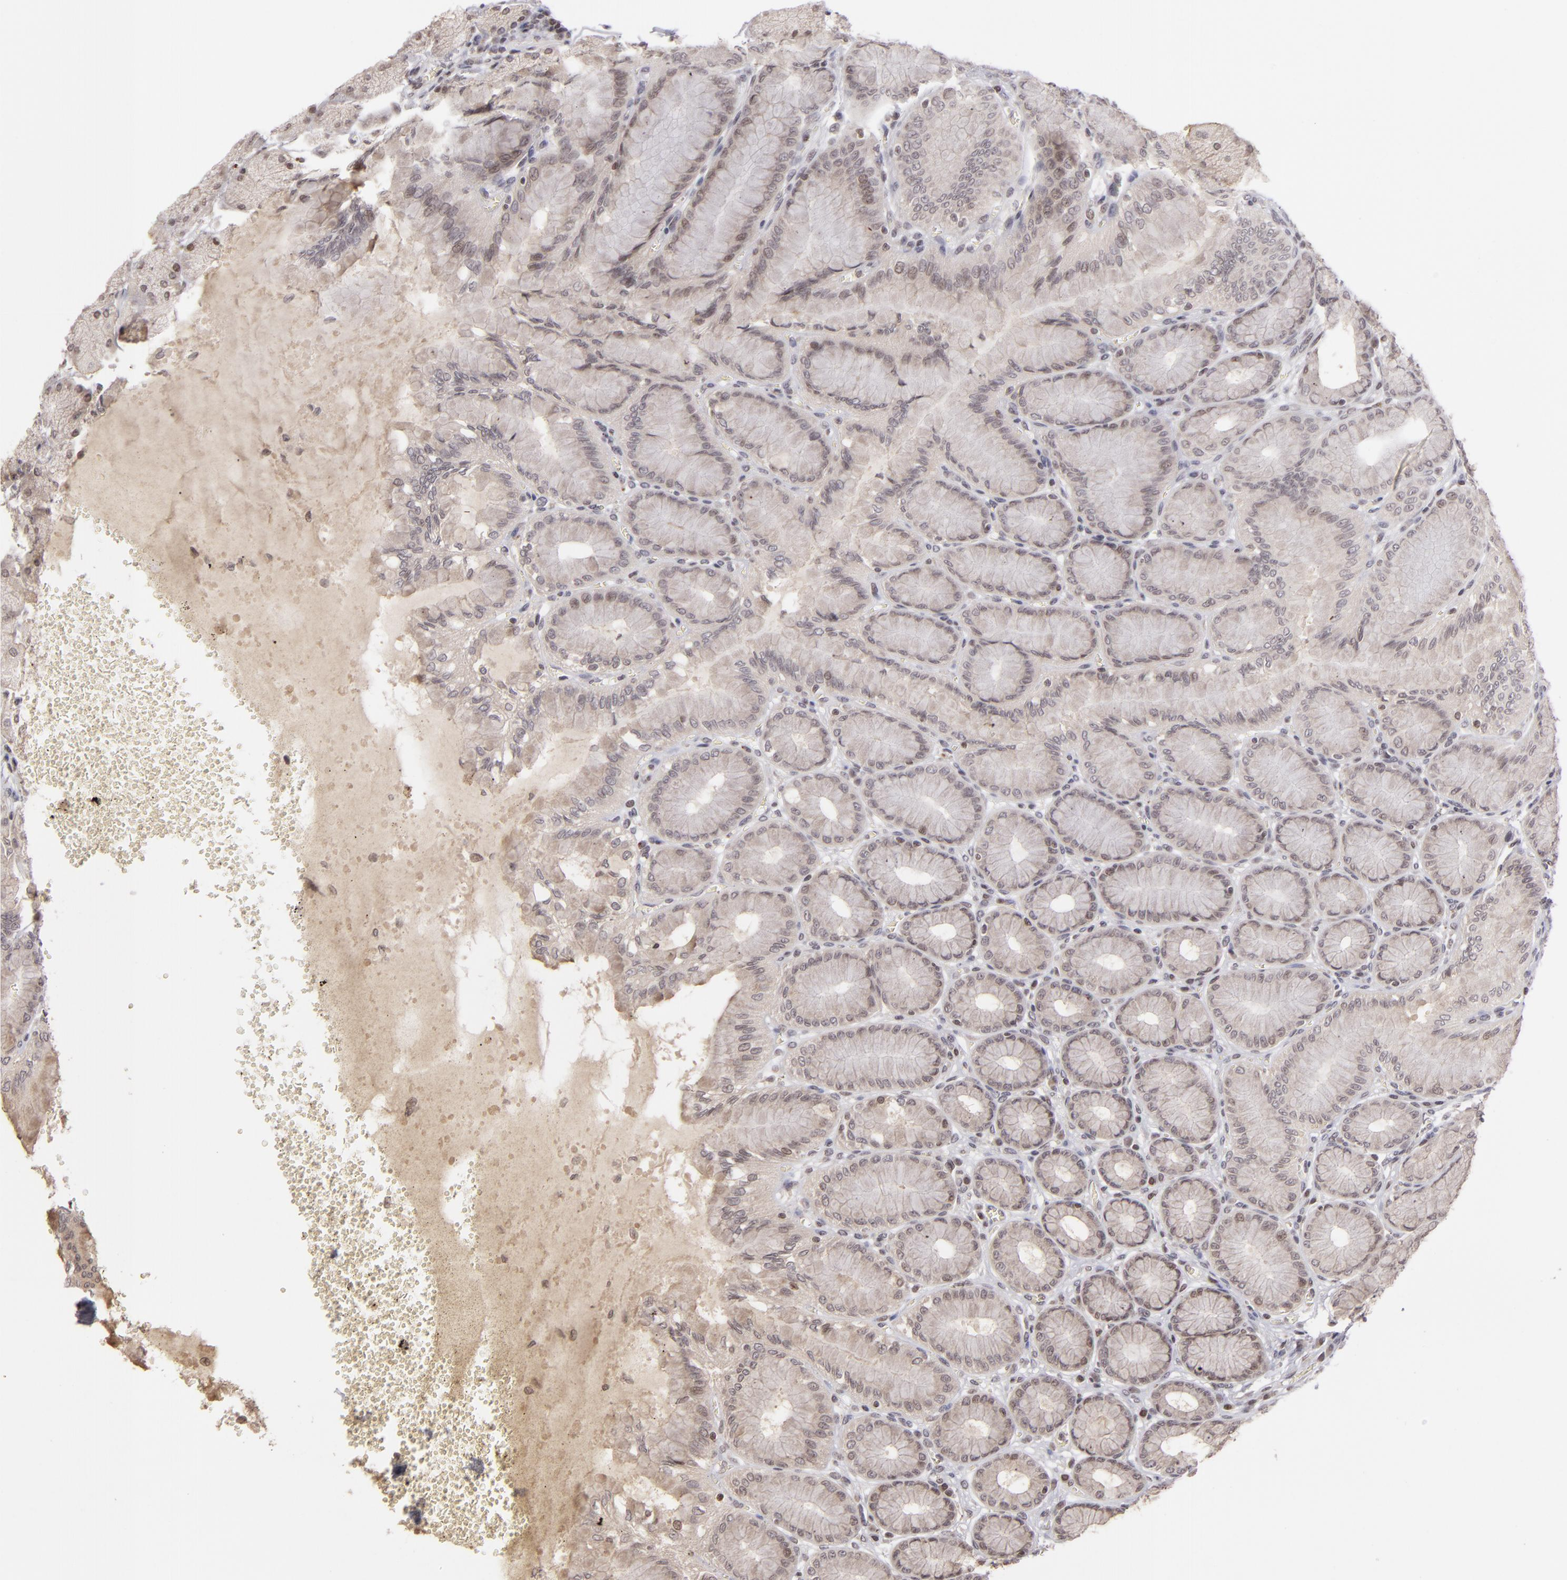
{"staining": {"intensity": "weak", "quantity": "<25%", "location": "nuclear"}, "tissue": "stomach", "cell_type": "Glandular cells", "image_type": "normal", "snomed": [{"axis": "morphology", "description": "Normal tissue, NOS"}, {"axis": "topography", "description": "Stomach"}, {"axis": "topography", "description": "Stomach, lower"}], "caption": "Glandular cells show no significant staining in benign stomach. (DAB immunohistochemistry (IHC) with hematoxylin counter stain).", "gene": "AKAP6", "patient": {"sex": "male", "age": 76}}